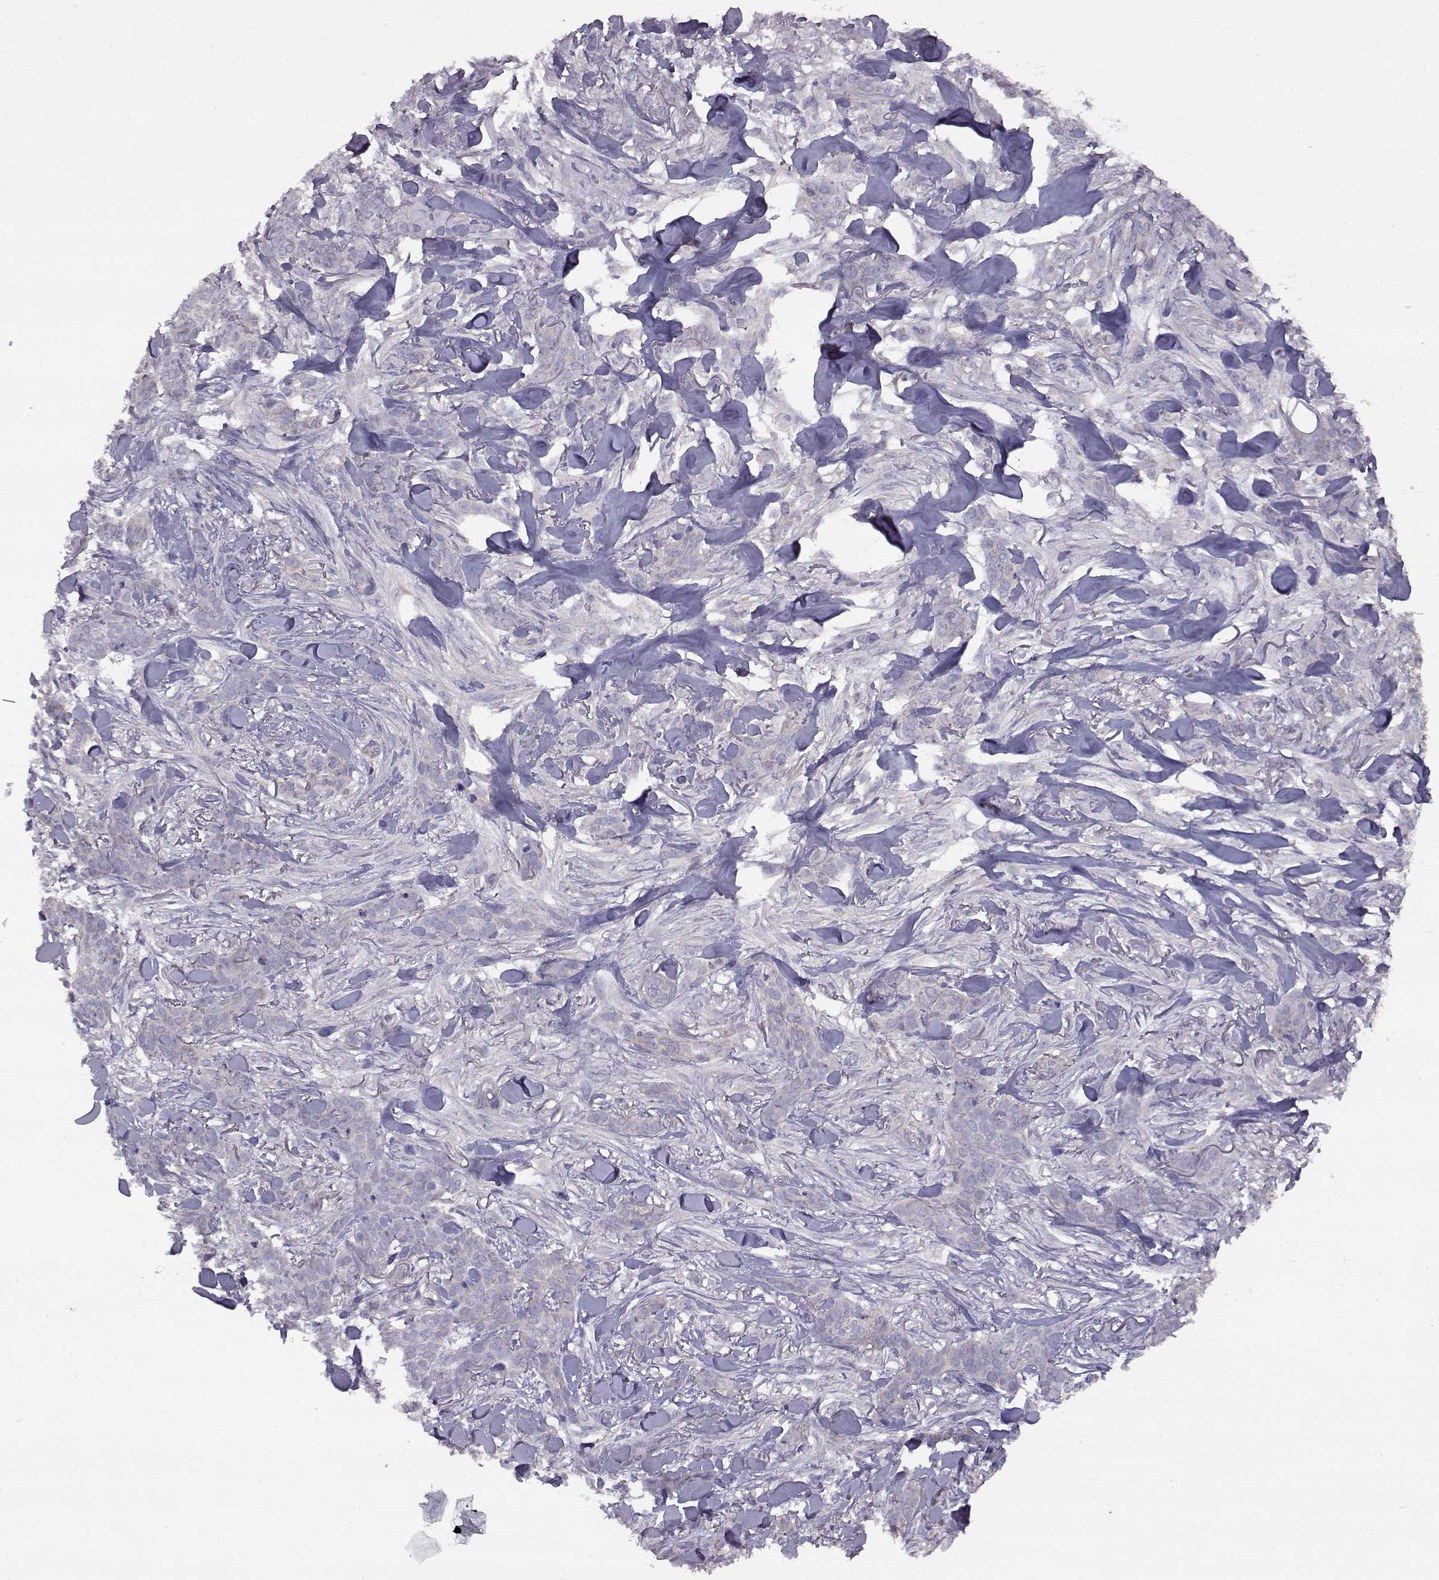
{"staining": {"intensity": "negative", "quantity": "none", "location": "none"}, "tissue": "skin cancer", "cell_type": "Tumor cells", "image_type": "cancer", "snomed": [{"axis": "morphology", "description": "Basal cell carcinoma"}, {"axis": "topography", "description": "Skin"}], "caption": "Skin basal cell carcinoma was stained to show a protein in brown. There is no significant staining in tumor cells.", "gene": "DDC", "patient": {"sex": "female", "age": 61}}